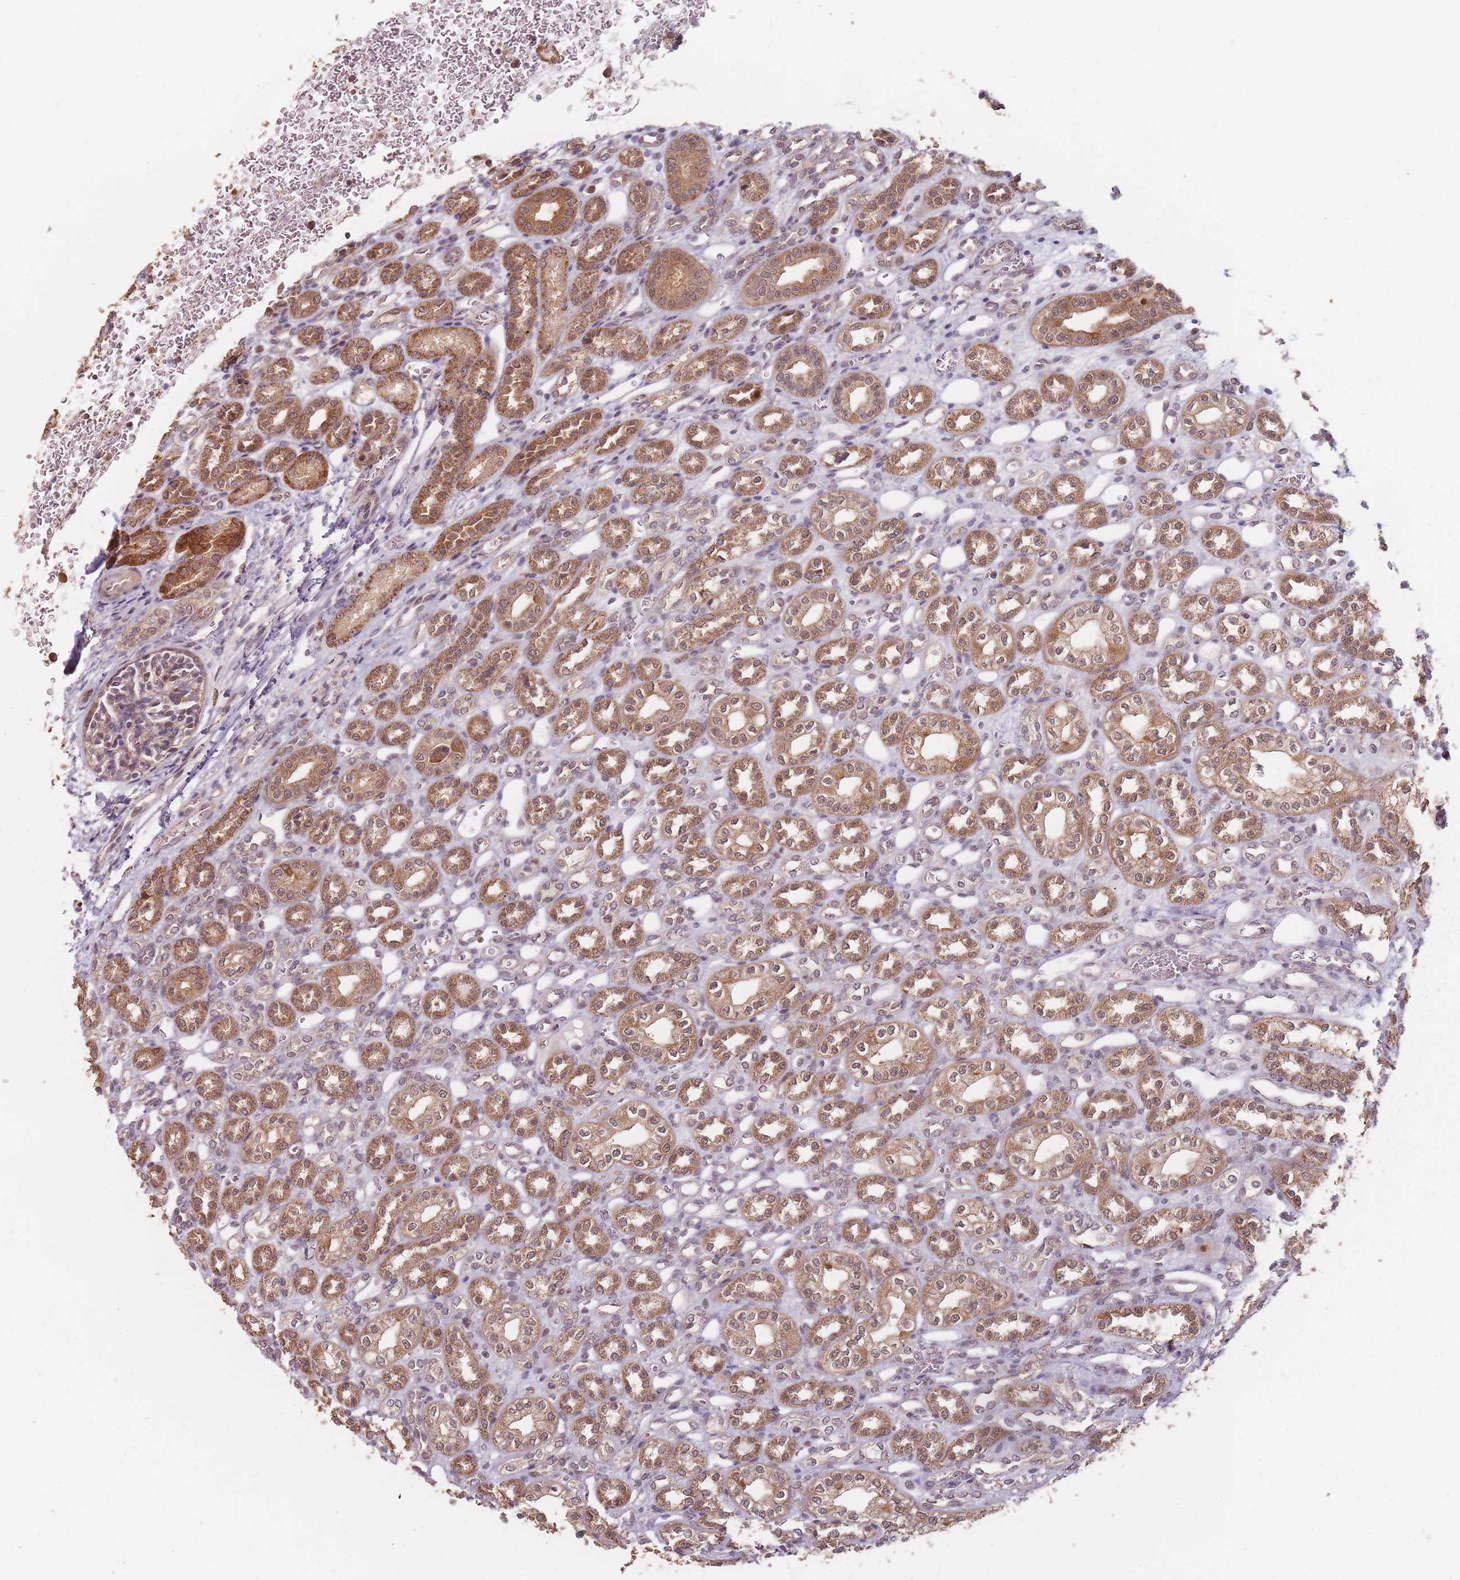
{"staining": {"intensity": "weak", "quantity": ">75%", "location": "cytoplasmic/membranous"}, "tissue": "kidney", "cell_type": "Cells in glomeruli", "image_type": "normal", "snomed": [{"axis": "morphology", "description": "Normal tissue, NOS"}, {"axis": "morphology", "description": "Neoplasm, malignant, NOS"}, {"axis": "topography", "description": "Kidney"}], "caption": "Protein staining shows weak cytoplasmic/membranous positivity in about >75% of cells in glomeruli in benign kidney.", "gene": "VPS52", "patient": {"sex": "female", "age": 1}}